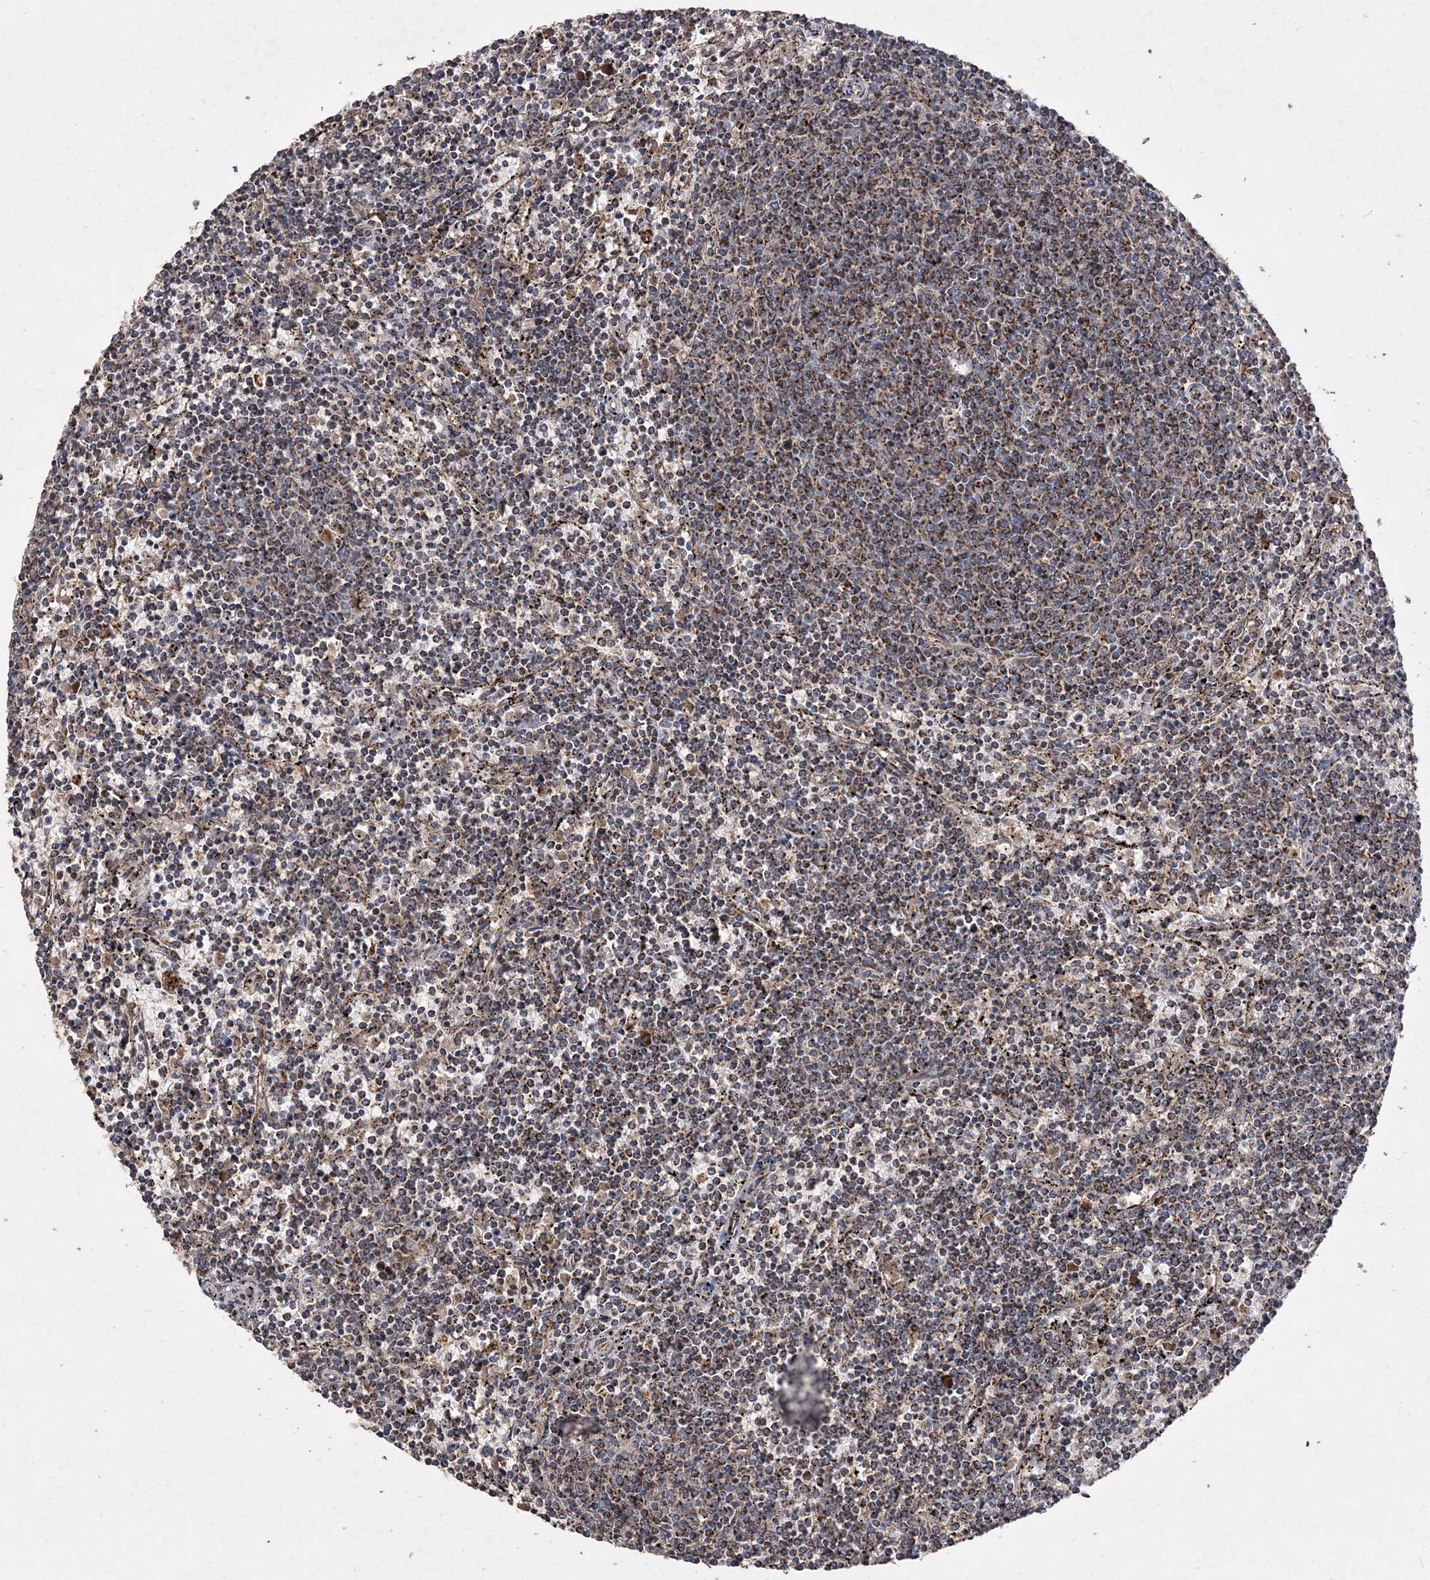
{"staining": {"intensity": "strong", "quantity": ">75%", "location": "cytoplasmic/membranous"}, "tissue": "lymphoma", "cell_type": "Tumor cells", "image_type": "cancer", "snomed": [{"axis": "morphology", "description": "Malignant lymphoma, non-Hodgkin's type, Low grade"}, {"axis": "topography", "description": "Spleen"}], "caption": "A micrograph of human low-grade malignant lymphoma, non-Hodgkin's type stained for a protein displays strong cytoplasmic/membranous brown staining in tumor cells. Nuclei are stained in blue.", "gene": "POC5", "patient": {"sex": "female", "age": 50}}